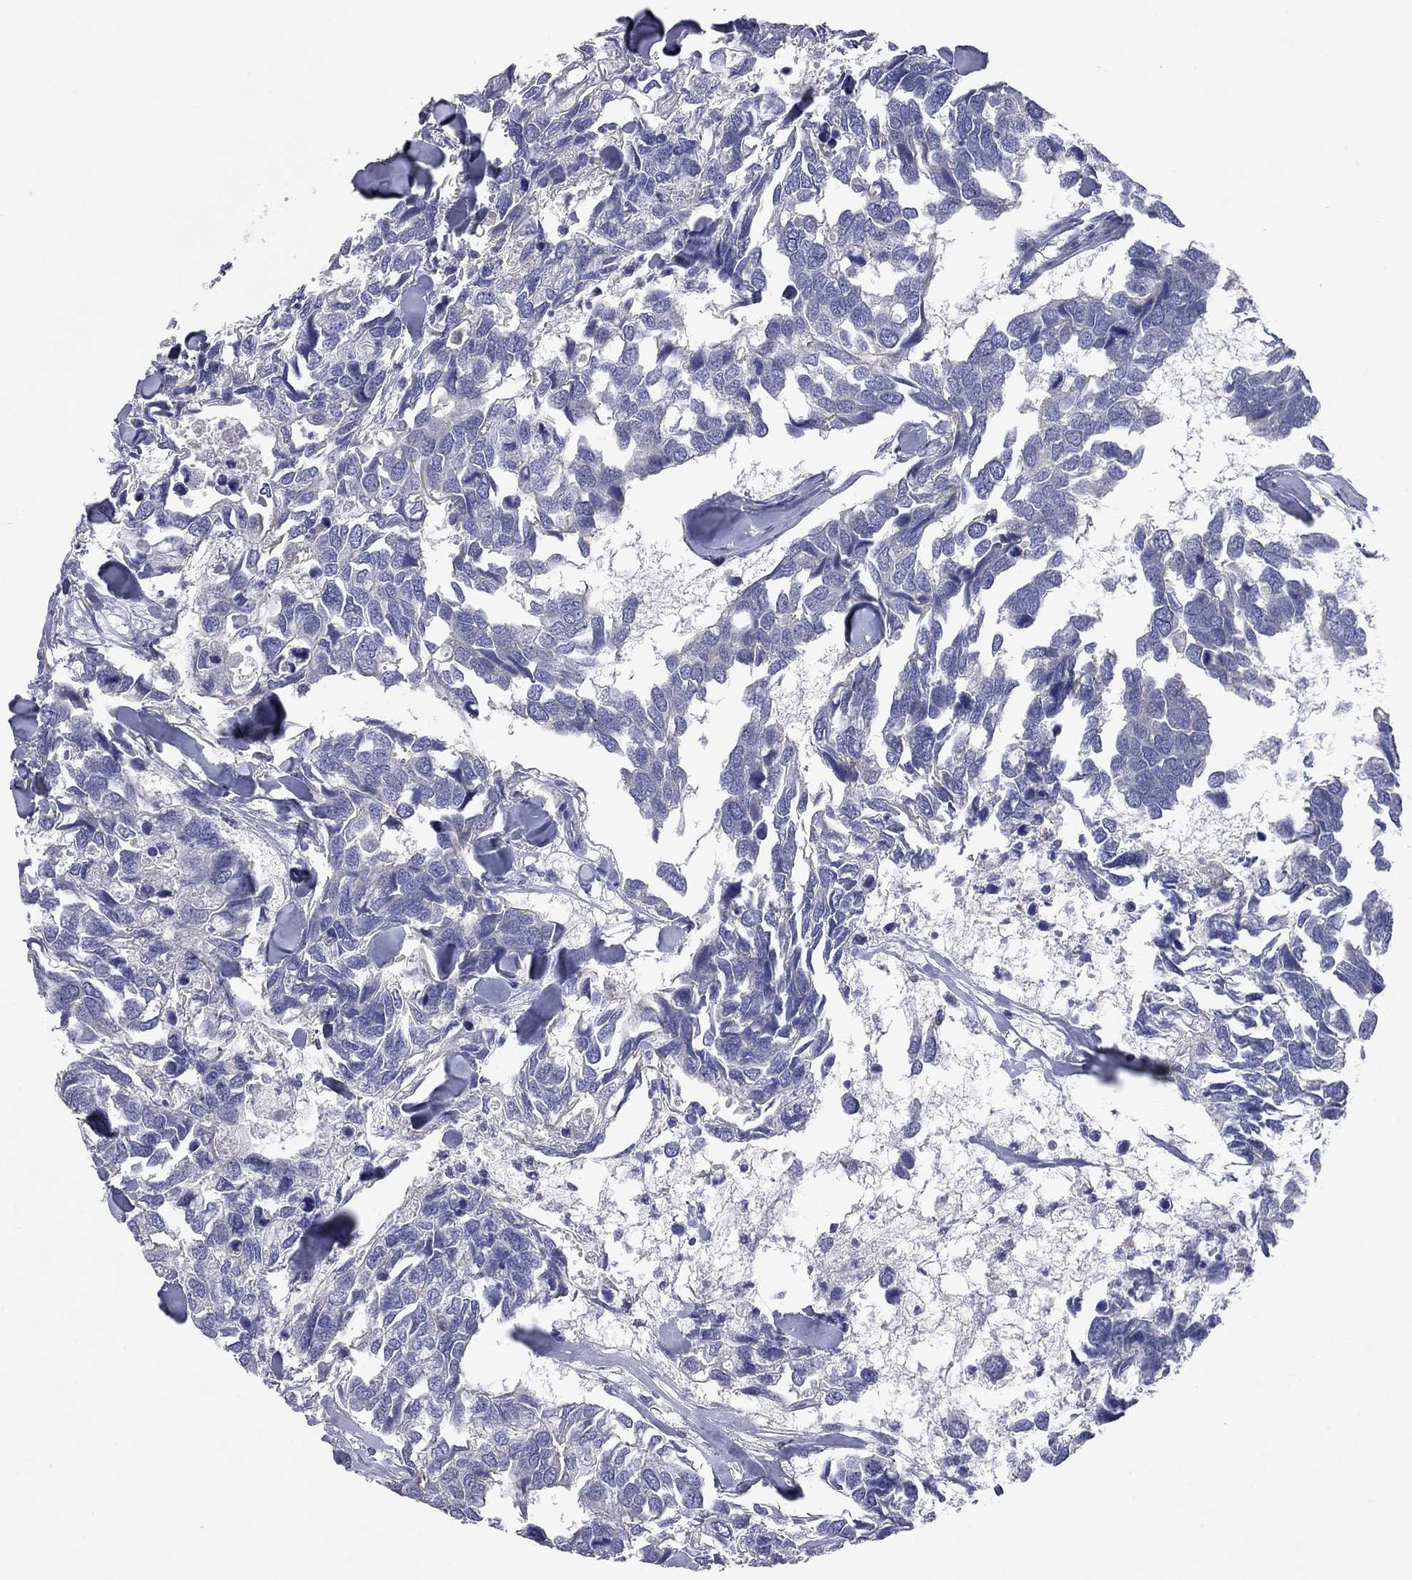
{"staining": {"intensity": "negative", "quantity": "none", "location": "none"}, "tissue": "breast cancer", "cell_type": "Tumor cells", "image_type": "cancer", "snomed": [{"axis": "morphology", "description": "Duct carcinoma"}, {"axis": "topography", "description": "Breast"}], "caption": "This is a image of immunohistochemistry staining of breast cancer (intraductal carcinoma), which shows no positivity in tumor cells.", "gene": "KCNB1", "patient": {"sex": "female", "age": 83}}